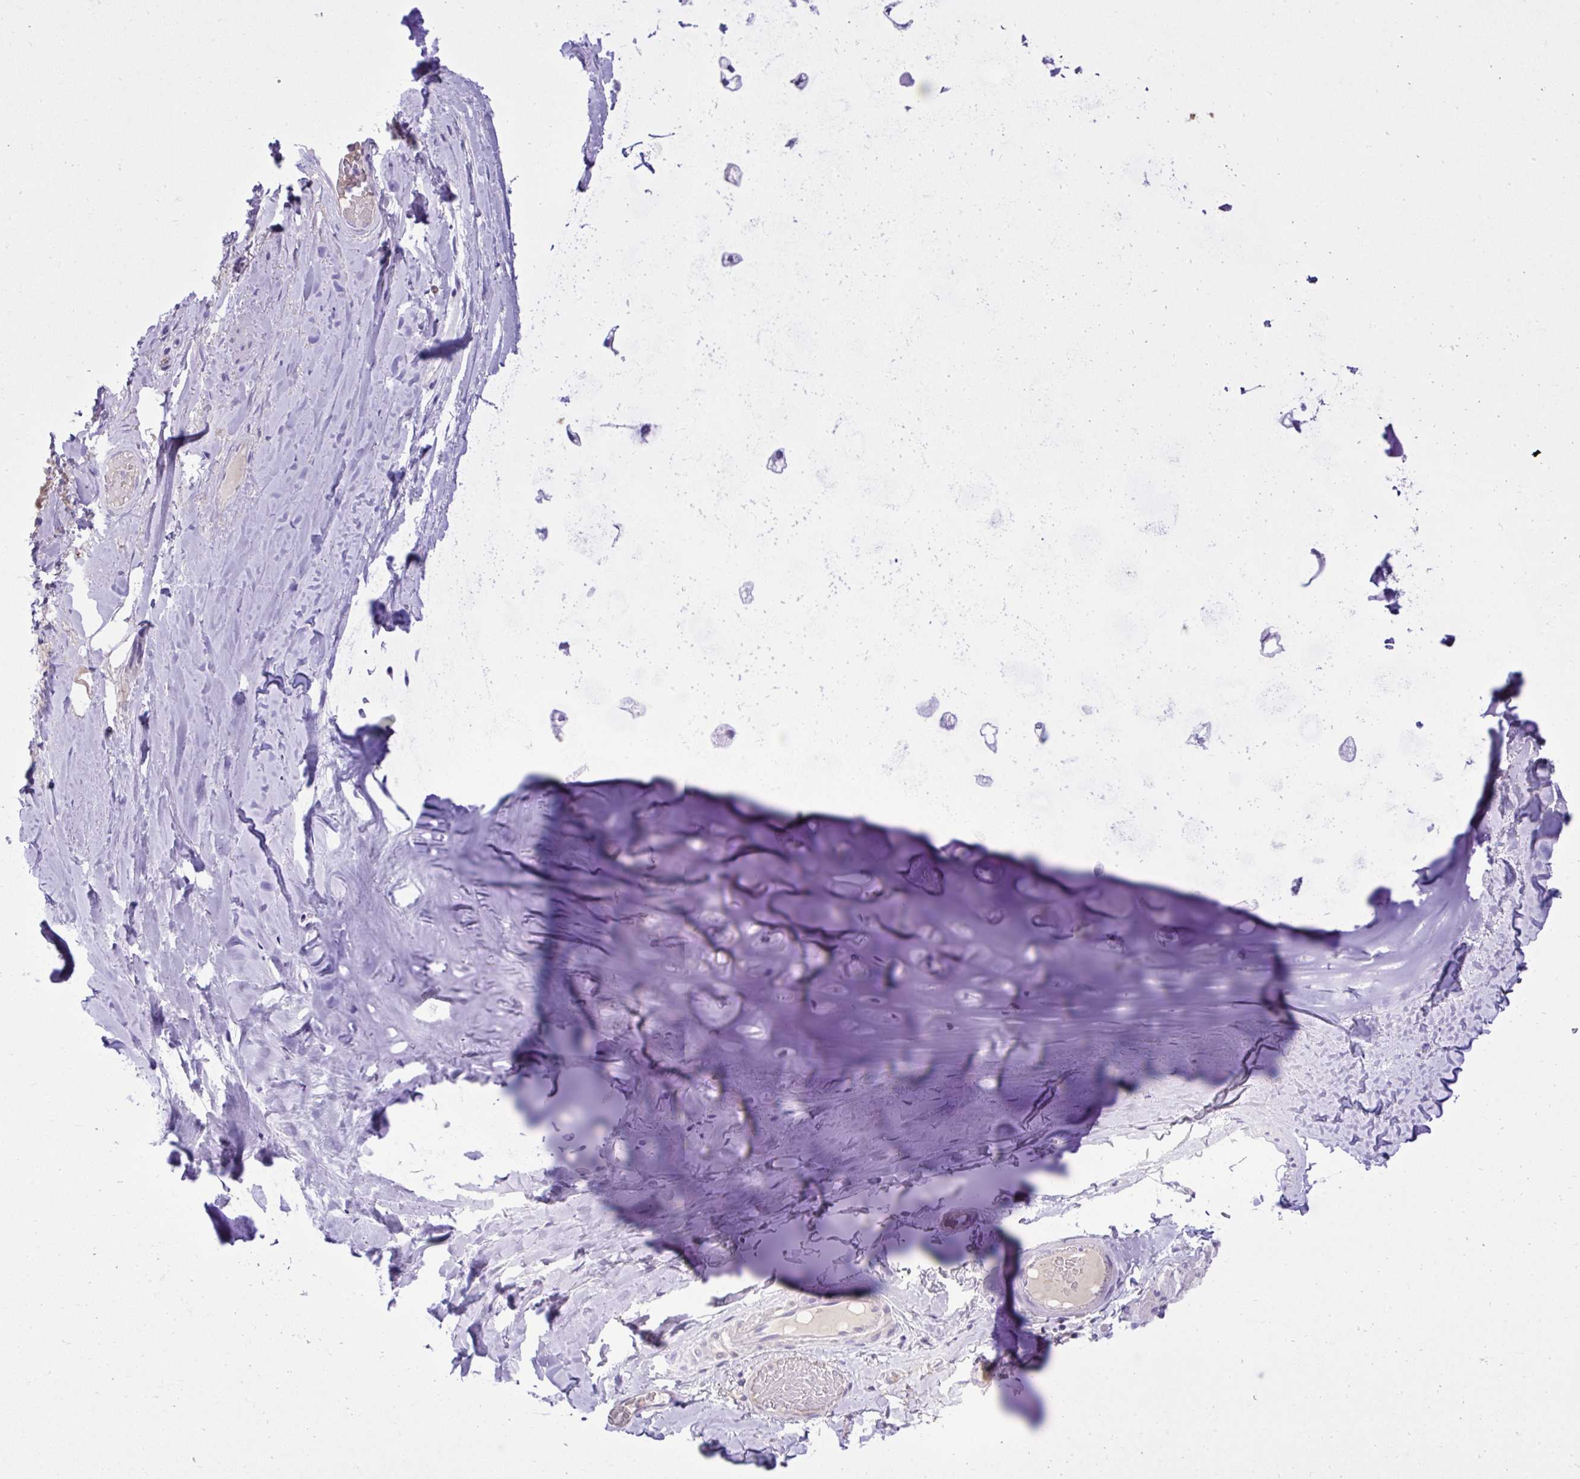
{"staining": {"intensity": "negative", "quantity": "none", "location": "none"}, "tissue": "adipose tissue", "cell_type": "Adipocytes", "image_type": "normal", "snomed": [{"axis": "morphology", "description": "Normal tissue, NOS"}, {"axis": "topography", "description": "Cartilage tissue"}, {"axis": "topography", "description": "Bronchus"}], "caption": "There is no significant positivity in adipocytes of adipose tissue. (DAB immunohistochemistry, high magnification).", "gene": "PITPNM3", "patient": {"sex": "male", "age": 64}}